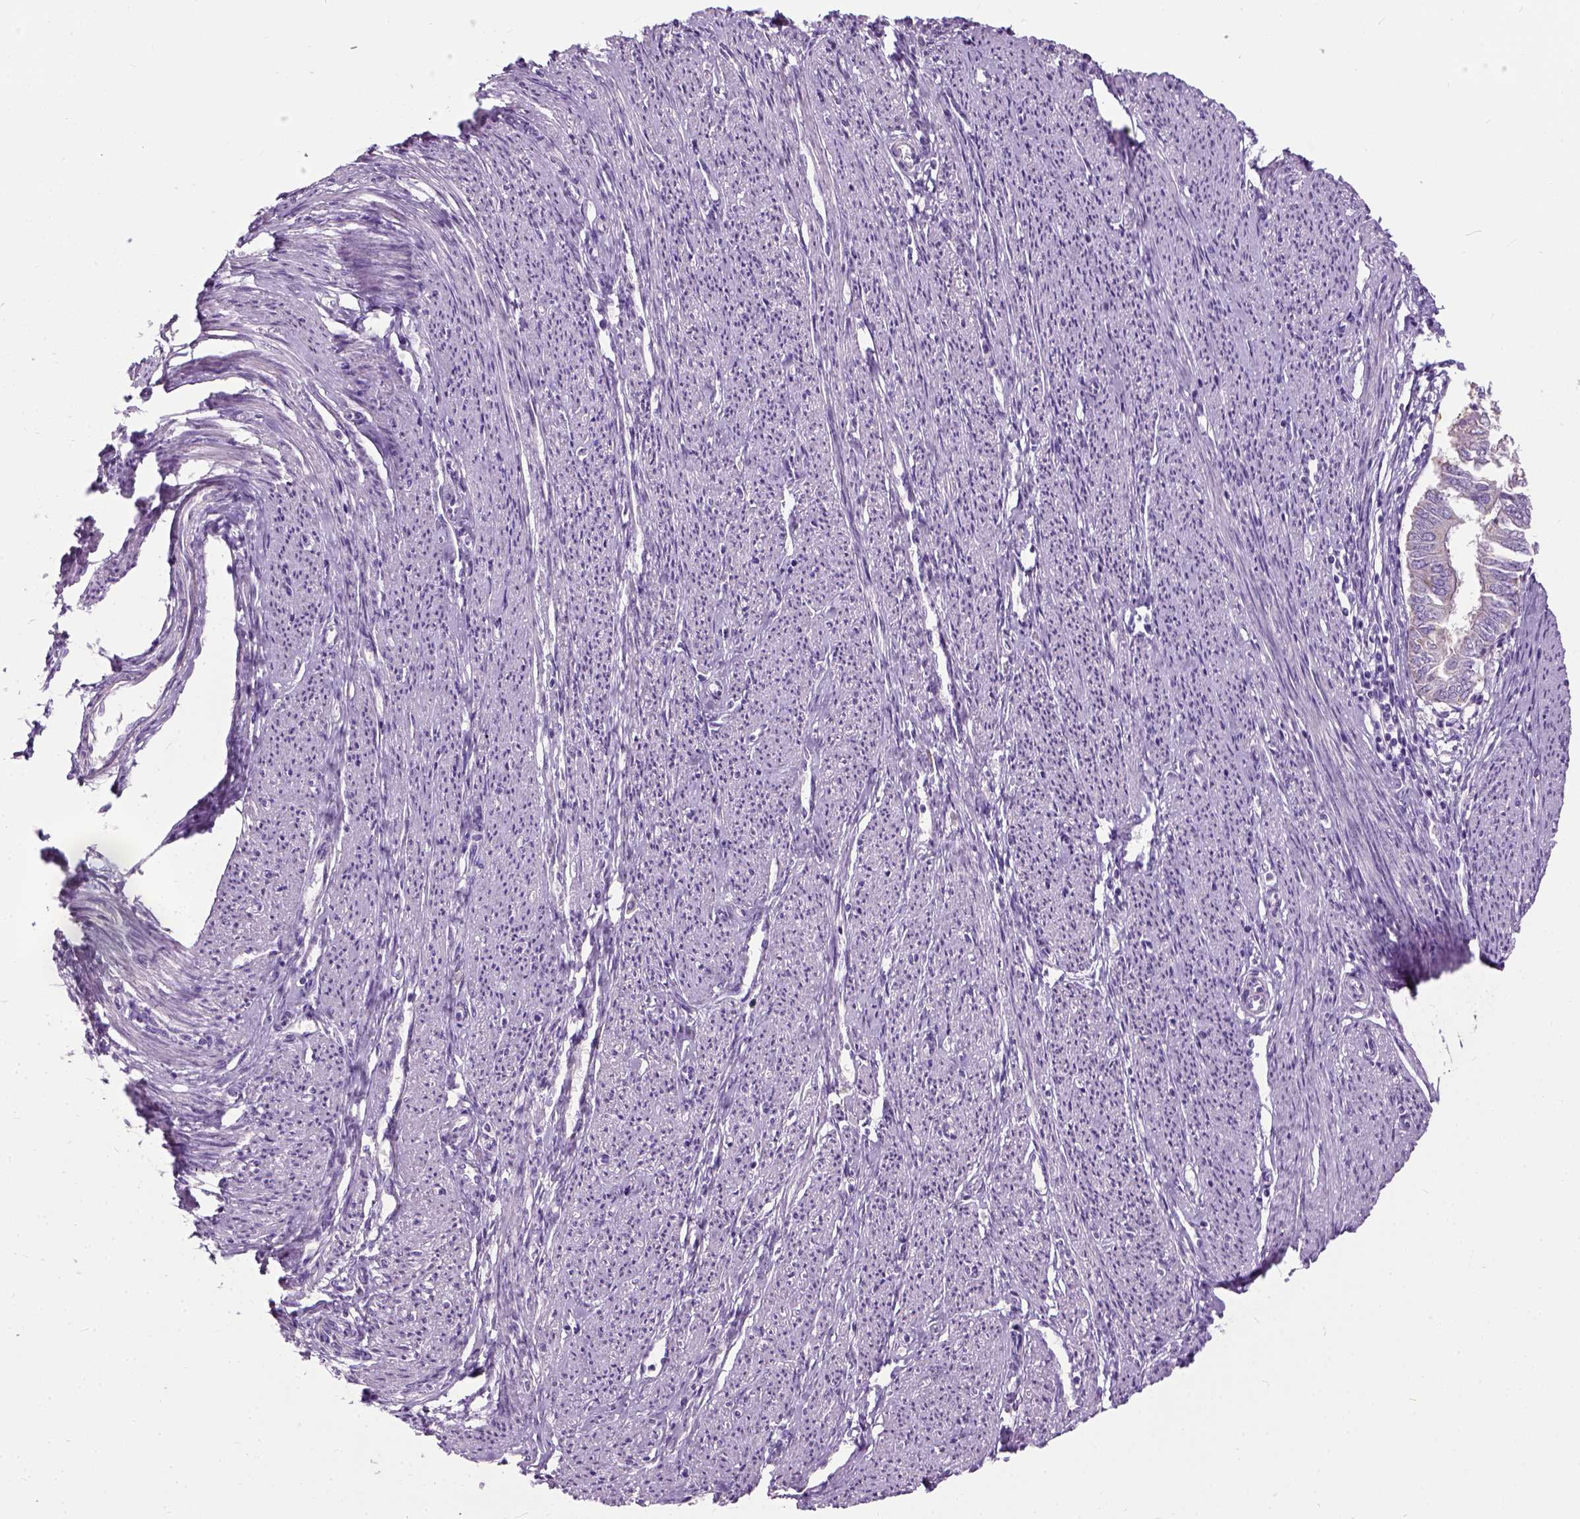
{"staining": {"intensity": "negative", "quantity": "none", "location": "none"}, "tissue": "endometrial cancer", "cell_type": "Tumor cells", "image_type": "cancer", "snomed": [{"axis": "morphology", "description": "Adenocarcinoma, NOS"}, {"axis": "topography", "description": "Endometrium"}], "caption": "A micrograph of endometrial cancer (adenocarcinoma) stained for a protein displays no brown staining in tumor cells.", "gene": "TRIM72", "patient": {"sex": "female", "age": 58}}